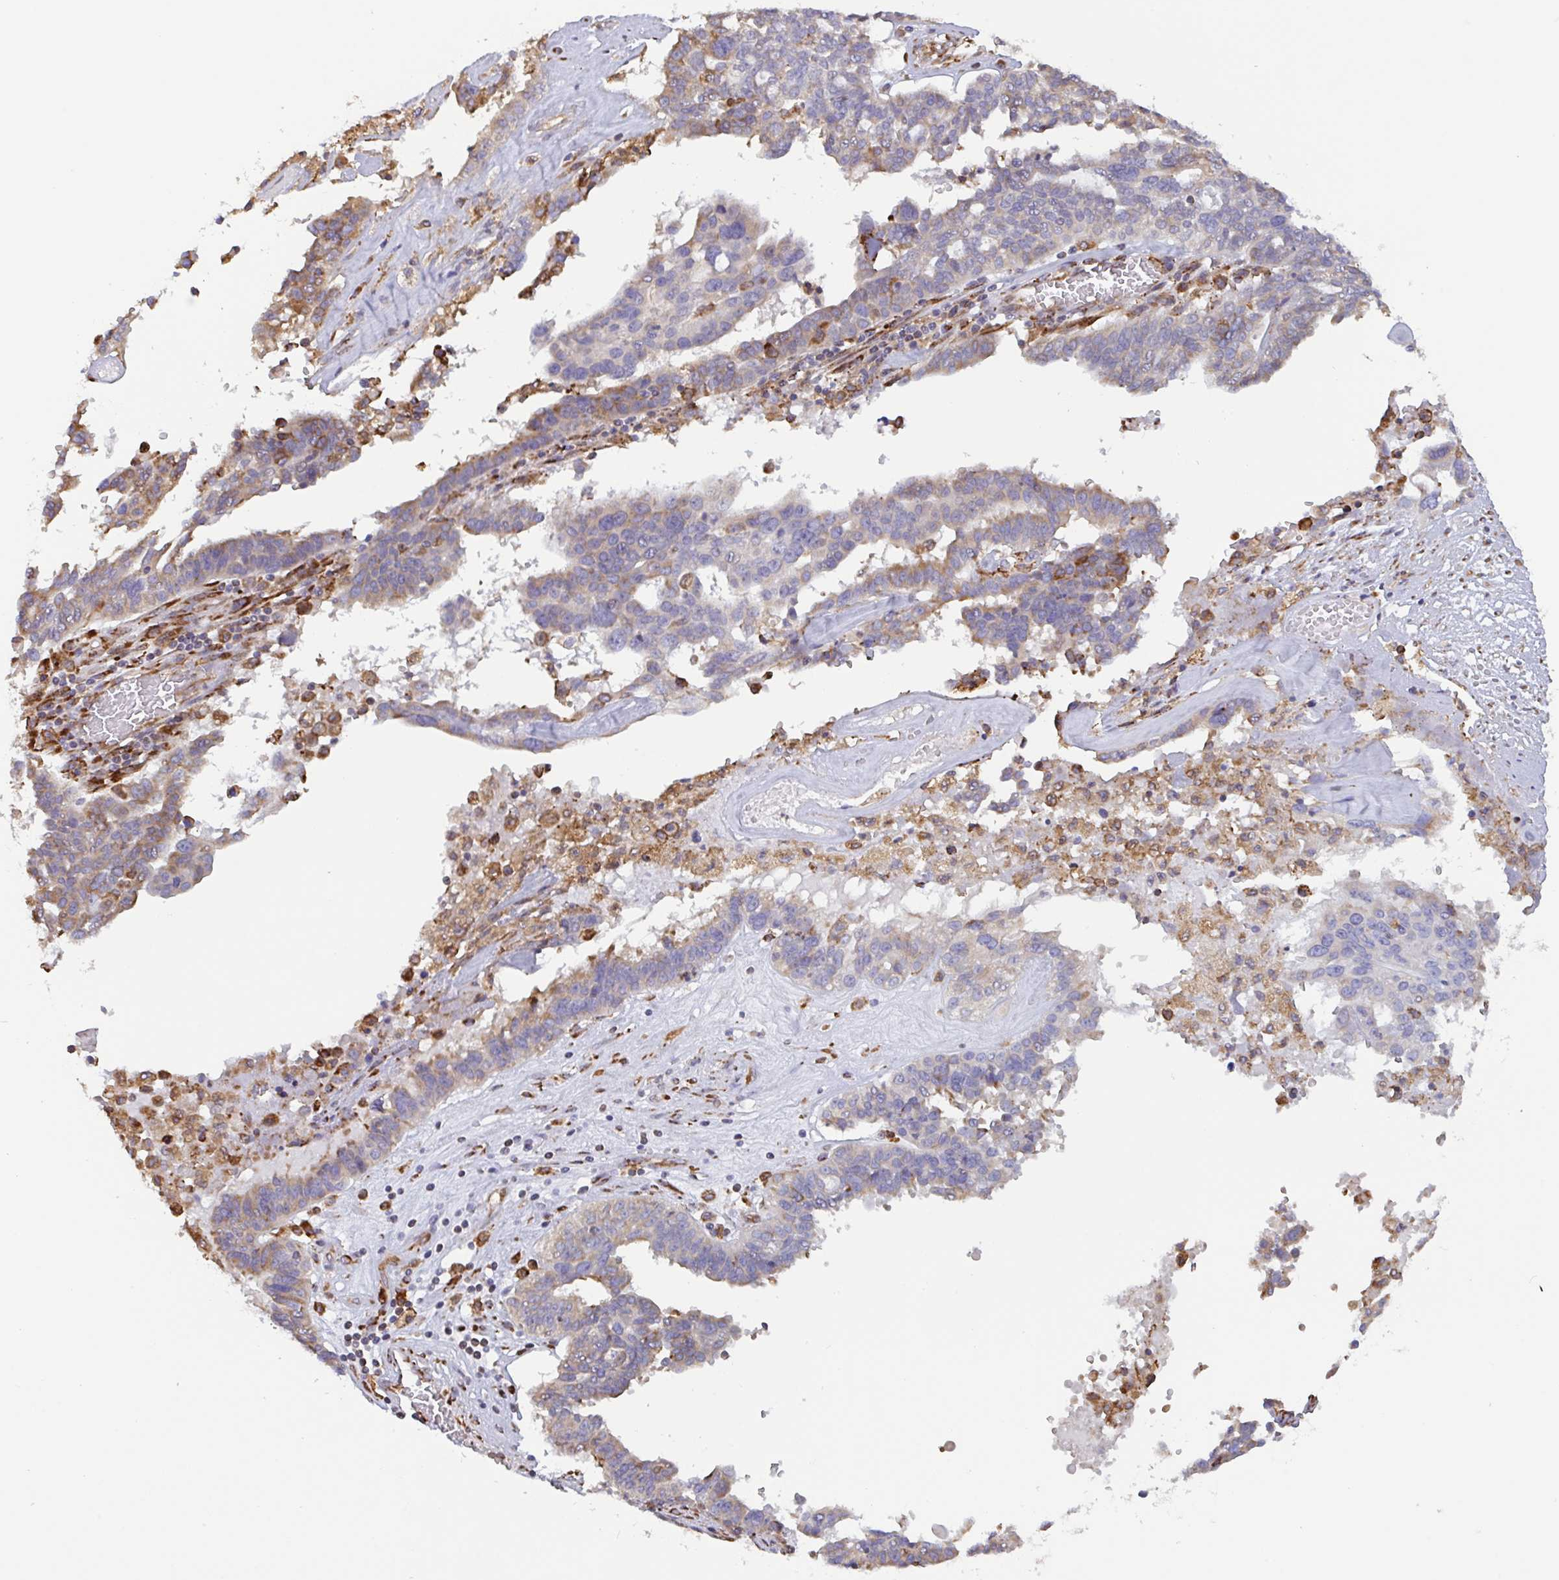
{"staining": {"intensity": "moderate", "quantity": "<25%", "location": "cytoplasmic/membranous"}, "tissue": "ovarian cancer", "cell_type": "Tumor cells", "image_type": "cancer", "snomed": [{"axis": "morphology", "description": "Cystadenocarcinoma, serous, NOS"}, {"axis": "topography", "description": "Ovary"}], "caption": "IHC of human ovarian cancer reveals low levels of moderate cytoplasmic/membranous positivity in about <25% of tumor cells.", "gene": "DOK4", "patient": {"sex": "female", "age": 59}}